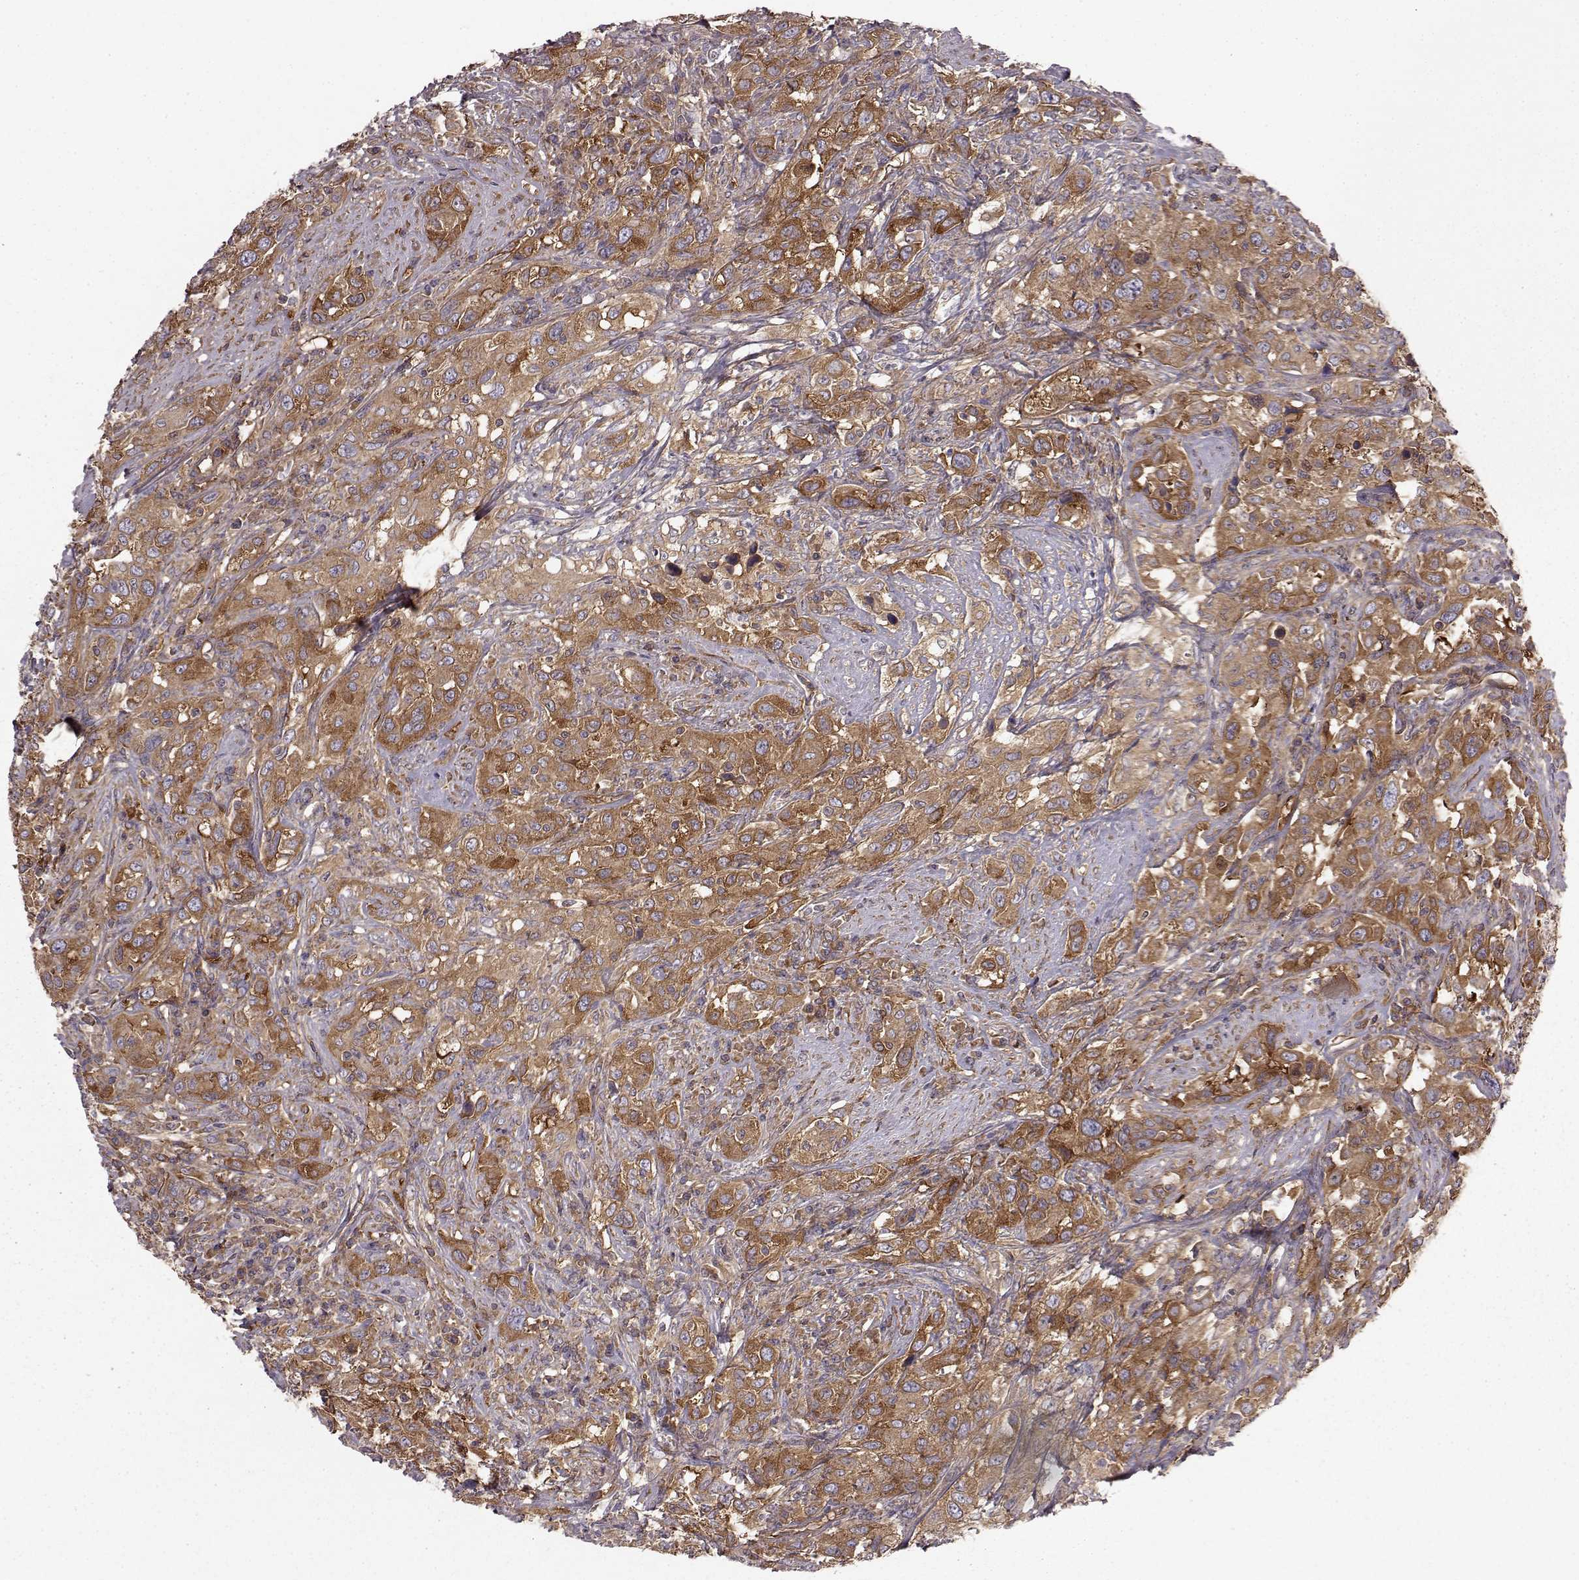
{"staining": {"intensity": "moderate", "quantity": ">75%", "location": "cytoplasmic/membranous"}, "tissue": "urothelial cancer", "cell_type": "Tumor cells", "image_type": "cancer", "snomed": [{"axis": "morphology", "description": "Urothelial carcinoma, NOS"}, {"axis": "morphology", "description": "Urothelial carcinoma, High grade"}, {"axis": "topography", "description": "Urinary bladder"}], "caption": "IHC of urothelial cancer reveals medium levels of moderate cytoplasmic/membranous positivity in approximately >75% of tumor cells.", "gene": "RABGAP1", "patient": {"sex": "female", "age": 64}}